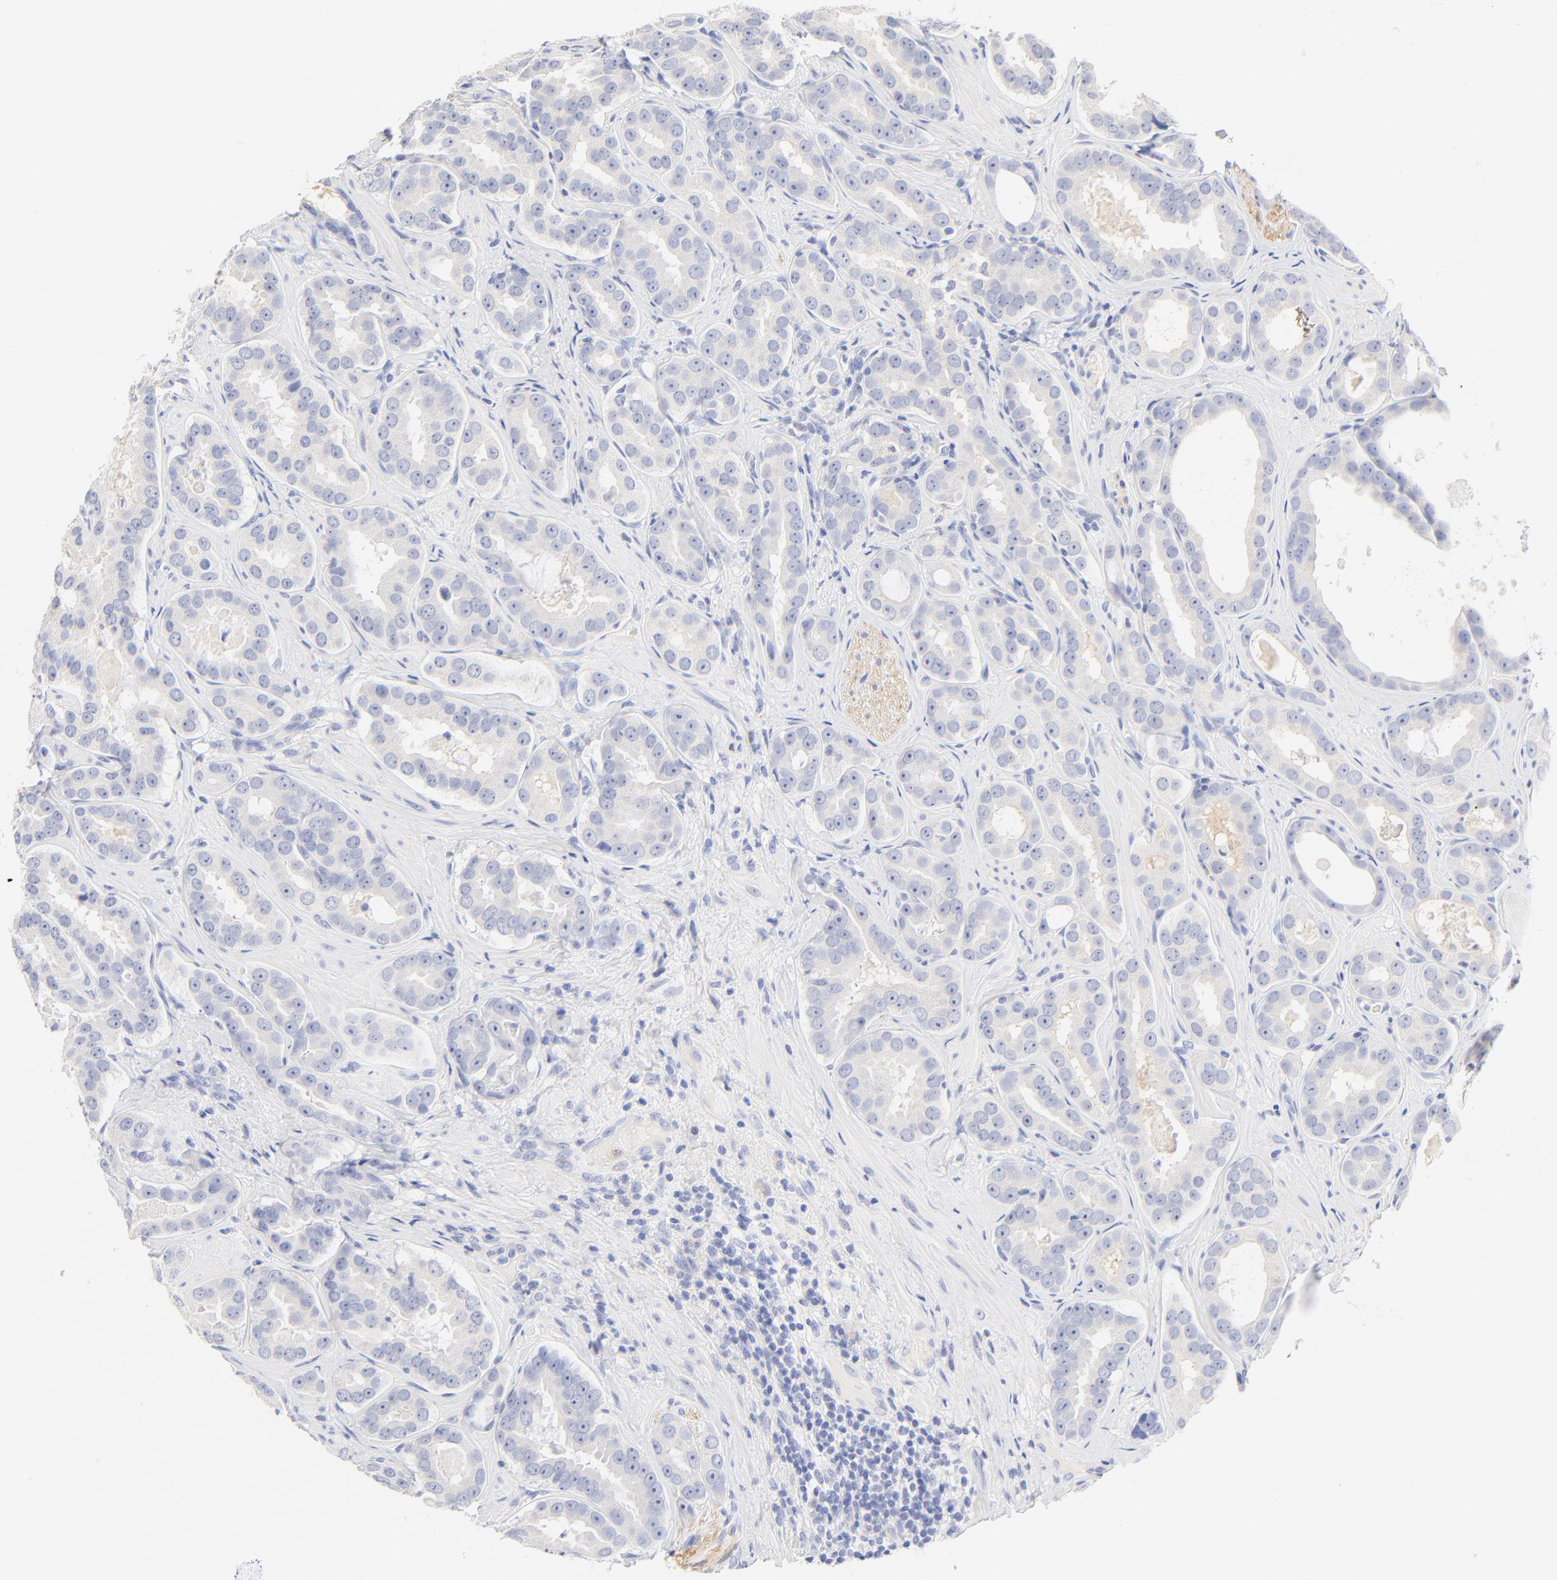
{"staining": {"intensity": "negative", "quantity": "none", "location": "none"}, "tissue": "prostate cancer", "cell_type": "Tumor cells", "image_type": "cancer", "snomed": [{"axis": "morphology", "description": "Adenocarcinoma, Low grade"}, {"axis": "topography", "description": "Prostate"}], "caption": "Tumor cells show no significant protein staining in prostate cancer (adenocarcinoma (low-grade)).", "gene": "SULT4A1", "patient": {"sex": "male", "age": 59}}